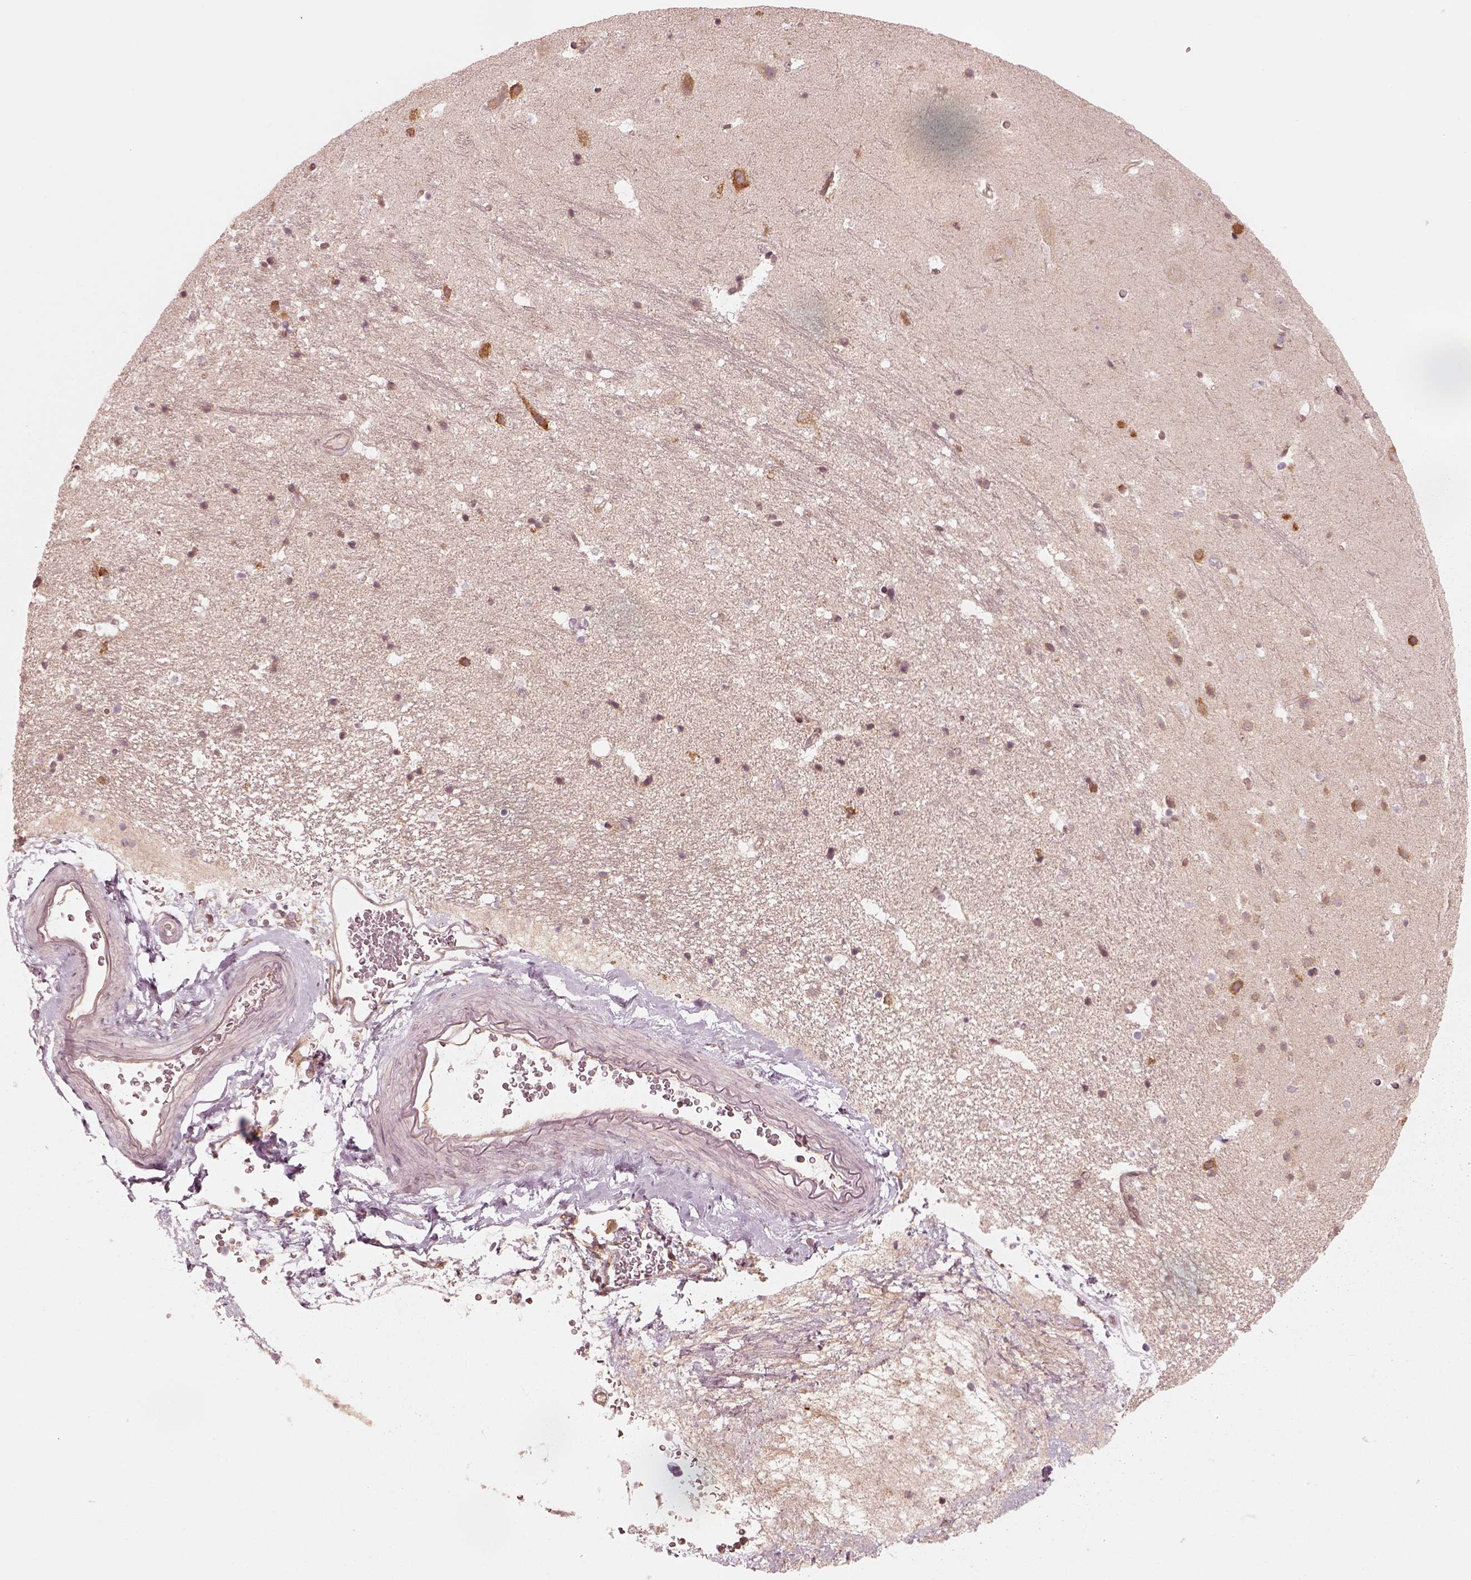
{"staining": {"intensity": "moderate", "quantity": "<25%", "location": "cytoplasmic/membranous"}, "tissue": "hippocampus", "cell_type": "Glial cells", "image_type": "normal", "snomed": [{"axis": "morphology", "description": "Normal tissue, NOS"}, {"axis": "topography", "description": "Hippocampus"}], "caption": "A high-resolution histopathology image shows IHC staining of normal hippocampus, which shows moderate cytoplasmic/membranous positivity in approximately <25% of glial cells.", "gene": "CNOT2", "patient": {"sex": "male", "age": 44}}